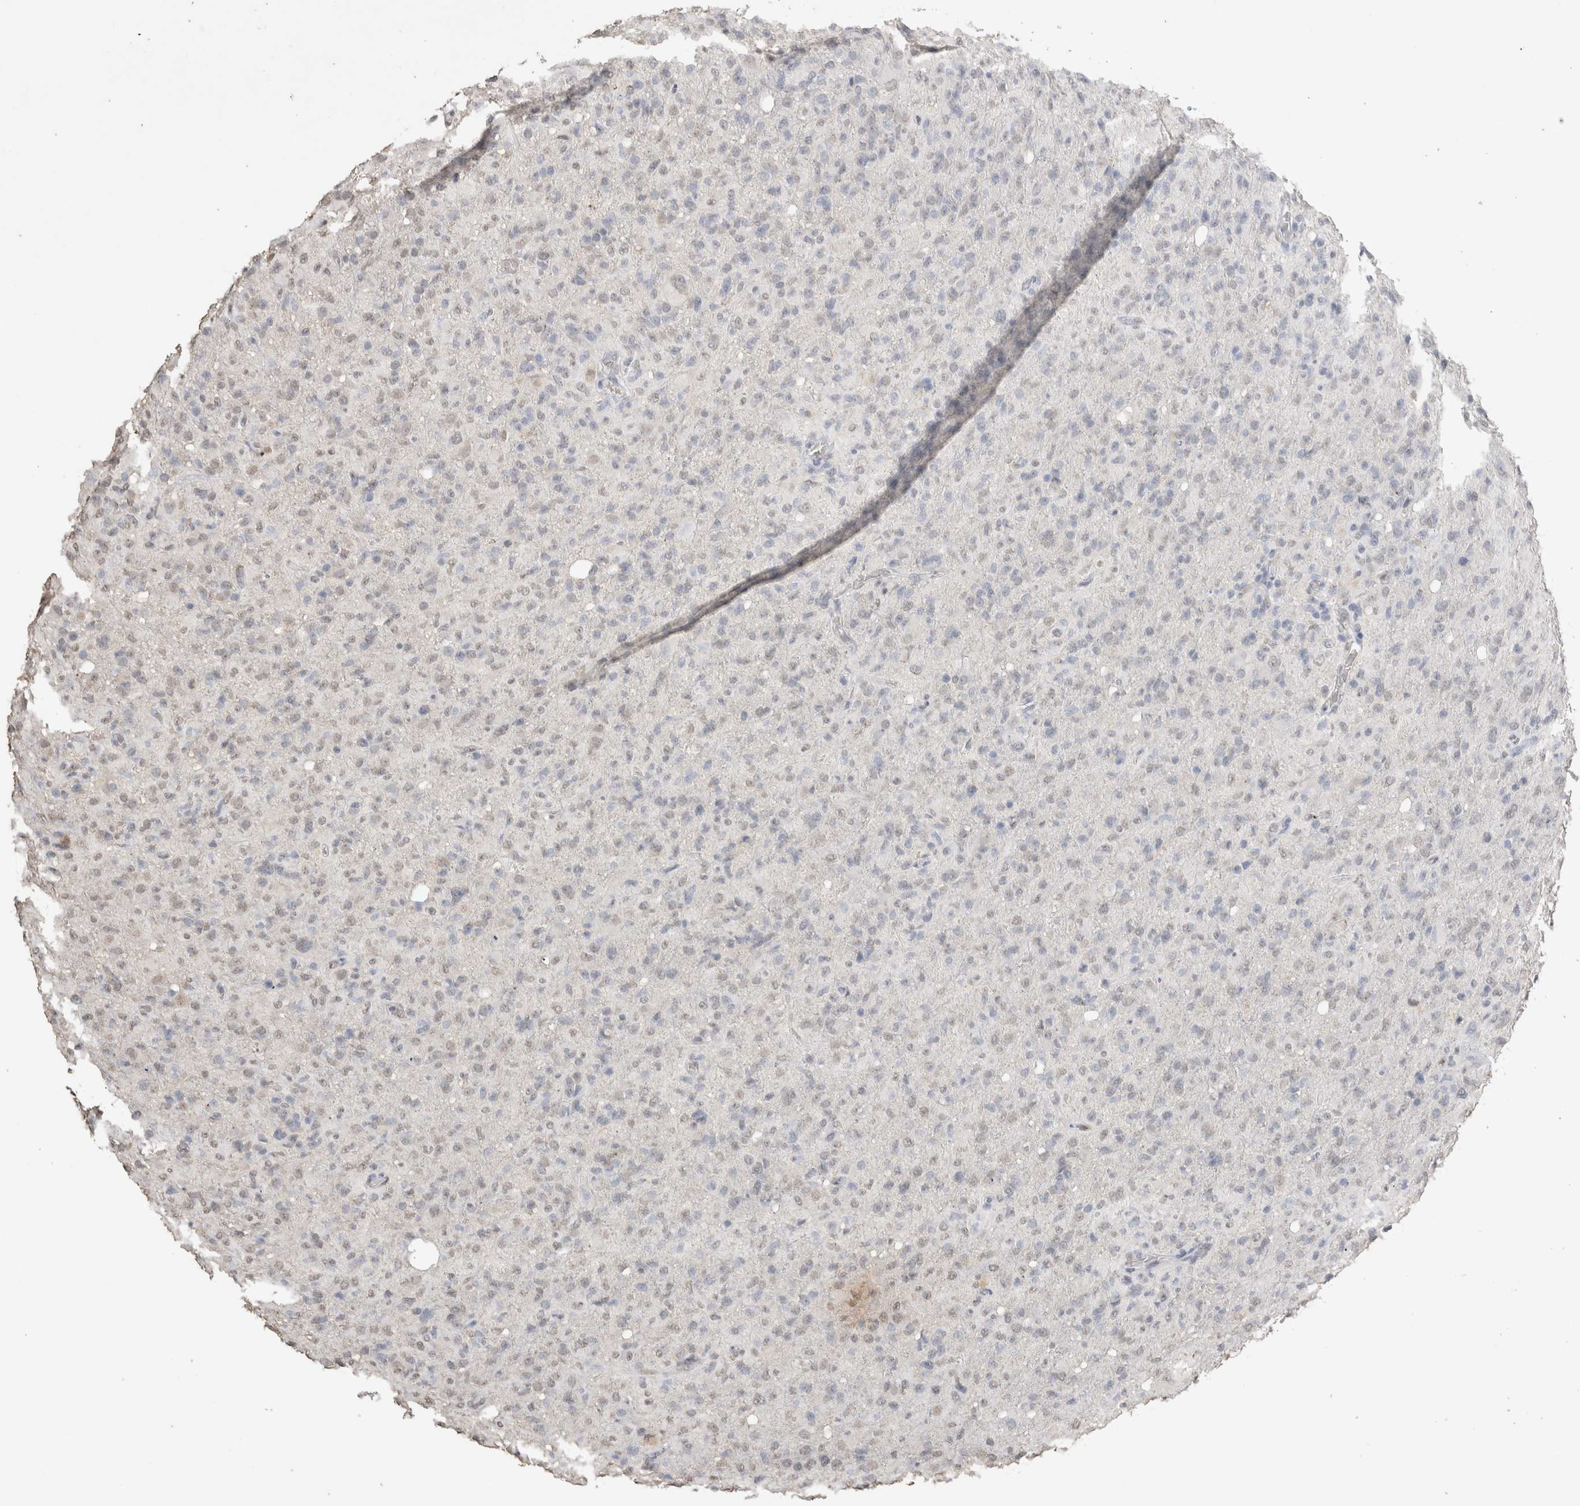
{"staining": {"intensity": "negative", "quantity": "none", "location": "none"}, "tissue": "glioma", "cell_type": "Tumor cells", "image_type": "cancer", "snomed": [{"axis": "morphology", "description": "Glioma, malignant, High grade"}, {"axis": "topography", "description": "Brain"}], "caption": "DAB immunohistochemical staining of human malignant high-grade glioma displays no significant expression in tumor cells.", "gene": "LGALS2", "patient": {"sex": "female", "age": 57}}